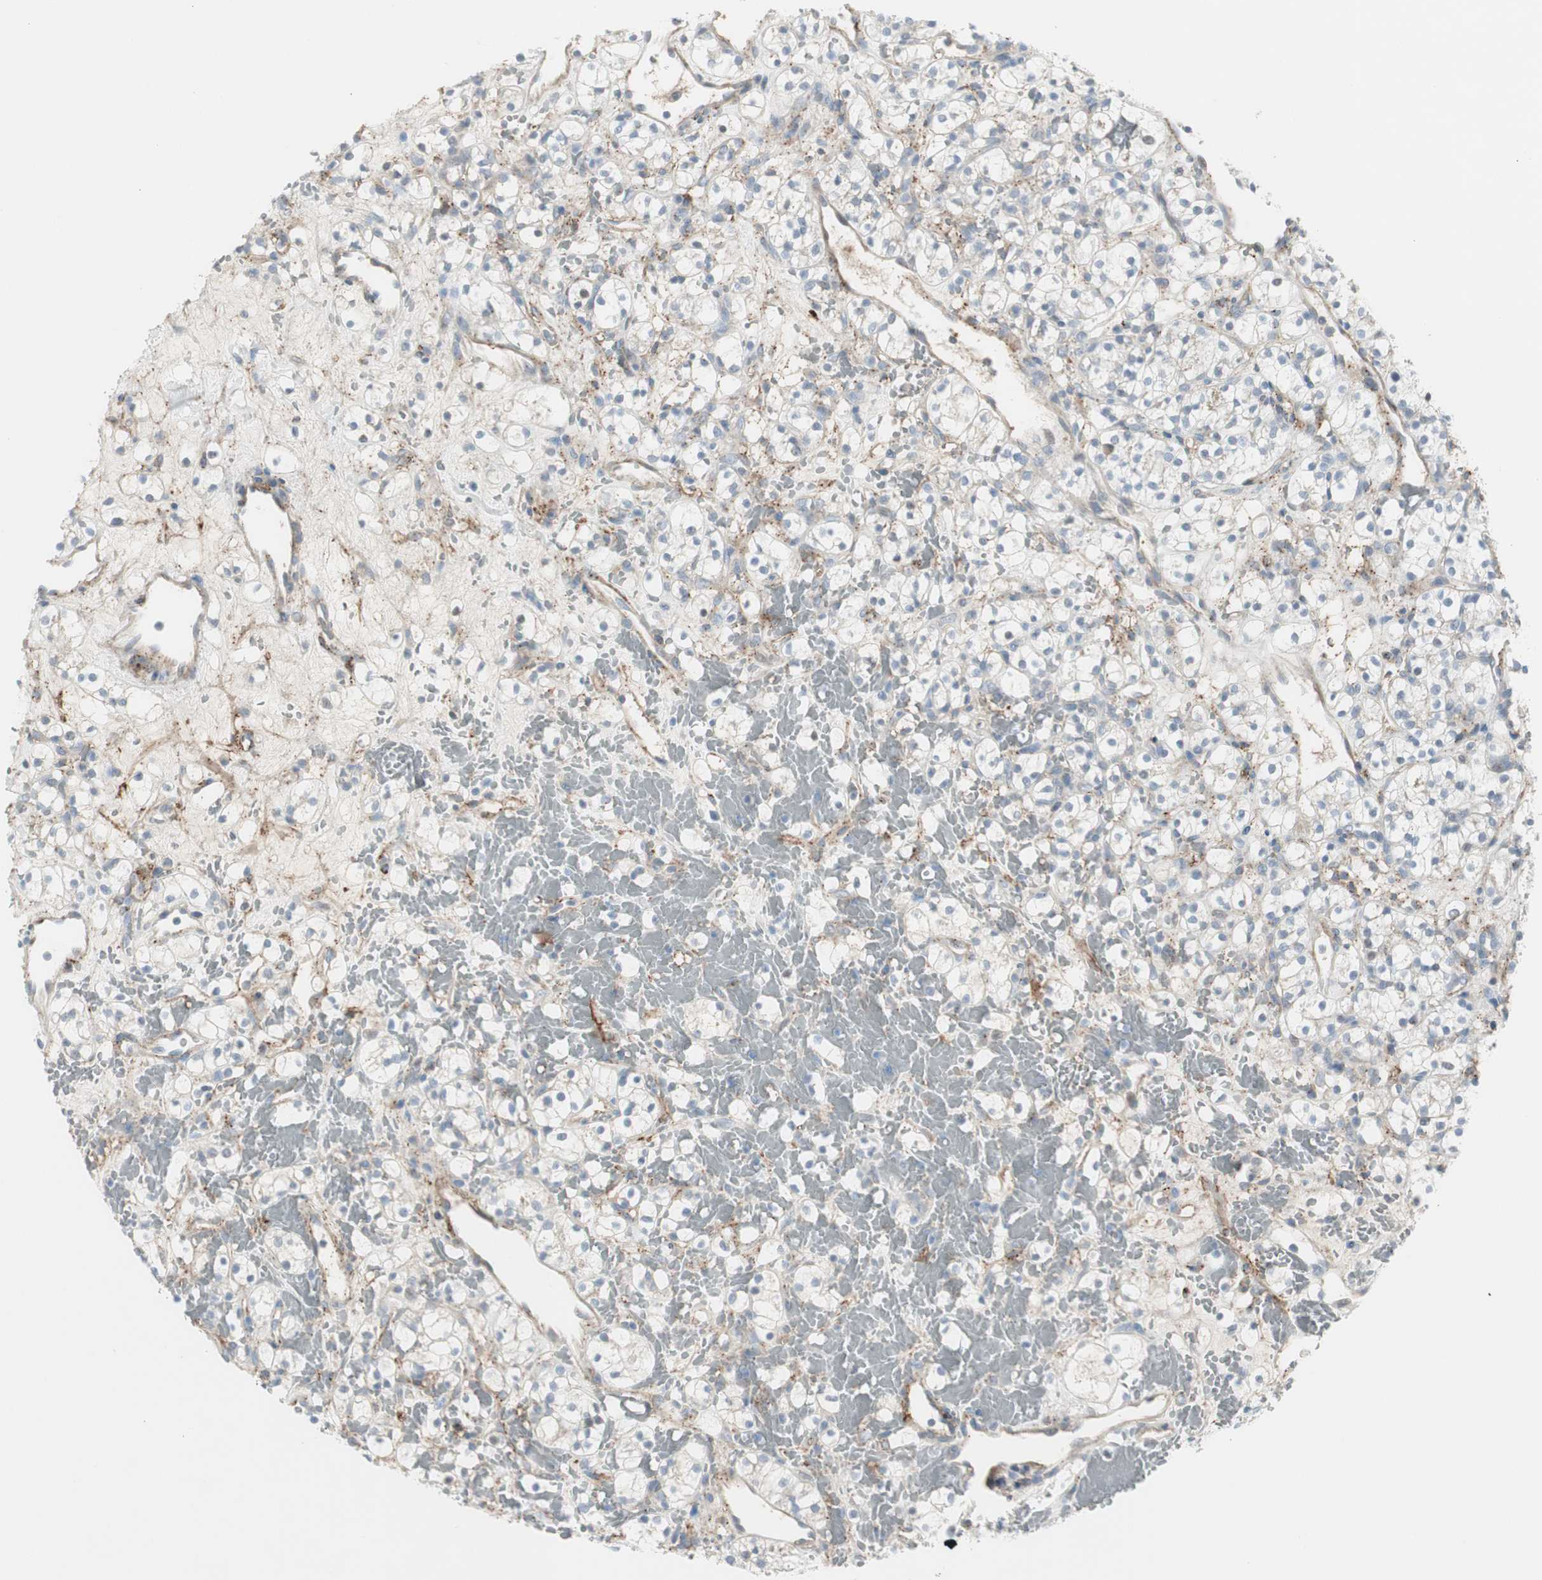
{"staining": {"intensity": "negative", "quantity": "none", "location": "none"}, "tissue": "renal cancer", "cell_type": "Tumor cells", "image_type": "cancer", "snomed": [{"axis": "morphology", "description": "Adenocarcinoma, NOS"}, {"axis": "topography", "description": "Kidney"}], "caption": "IHC photomicrograph of human adenocarcinoma (renal) stained for a protein (brown), which reveals no expression in tumor cells.", "gene": "CACNA2D1", "patient": {"sex": "female", "age": 60}}